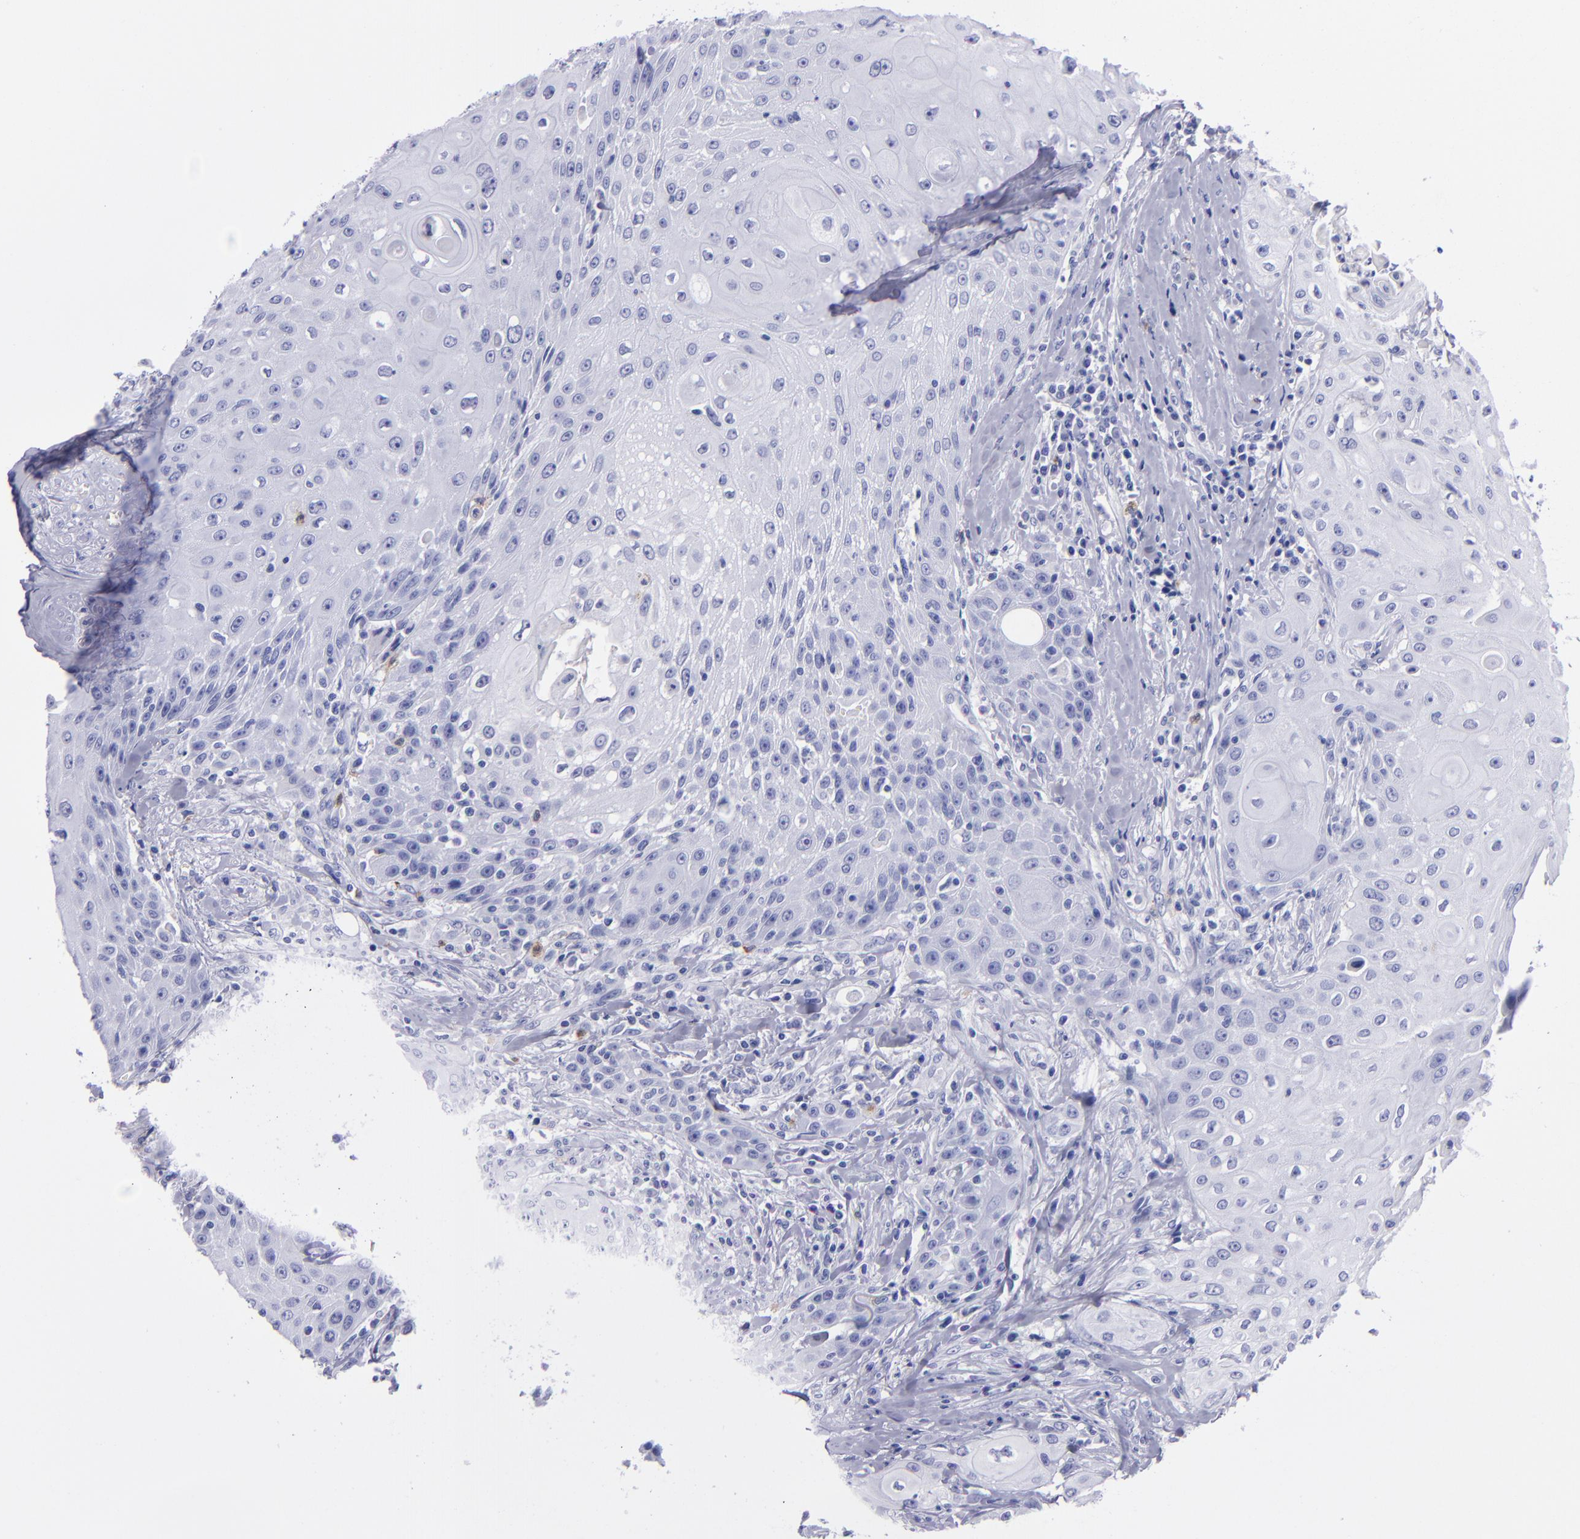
{"staining": {"intensity": "negative", "quantity": "none", "location": "none"}, "tissue": "head and neck cancer", "cell_type": "Tumor cells", "image_type": "cancer", "snomed": [{"axis": "morphology", "description": "Squamous cell carcinoma, NOS"}, {"axis": "topography", "description": "Oral tissue"}, {"axis": "topography", "description": "Head-Neck"}], "caption": "Immunohistochemistry (IHC) micrograph of head and neck cancer stained for a protein (brown), which displays no positivity in tumor cells.", "gene": "CR1", "patient": {"sex": "female", "age": 82}}